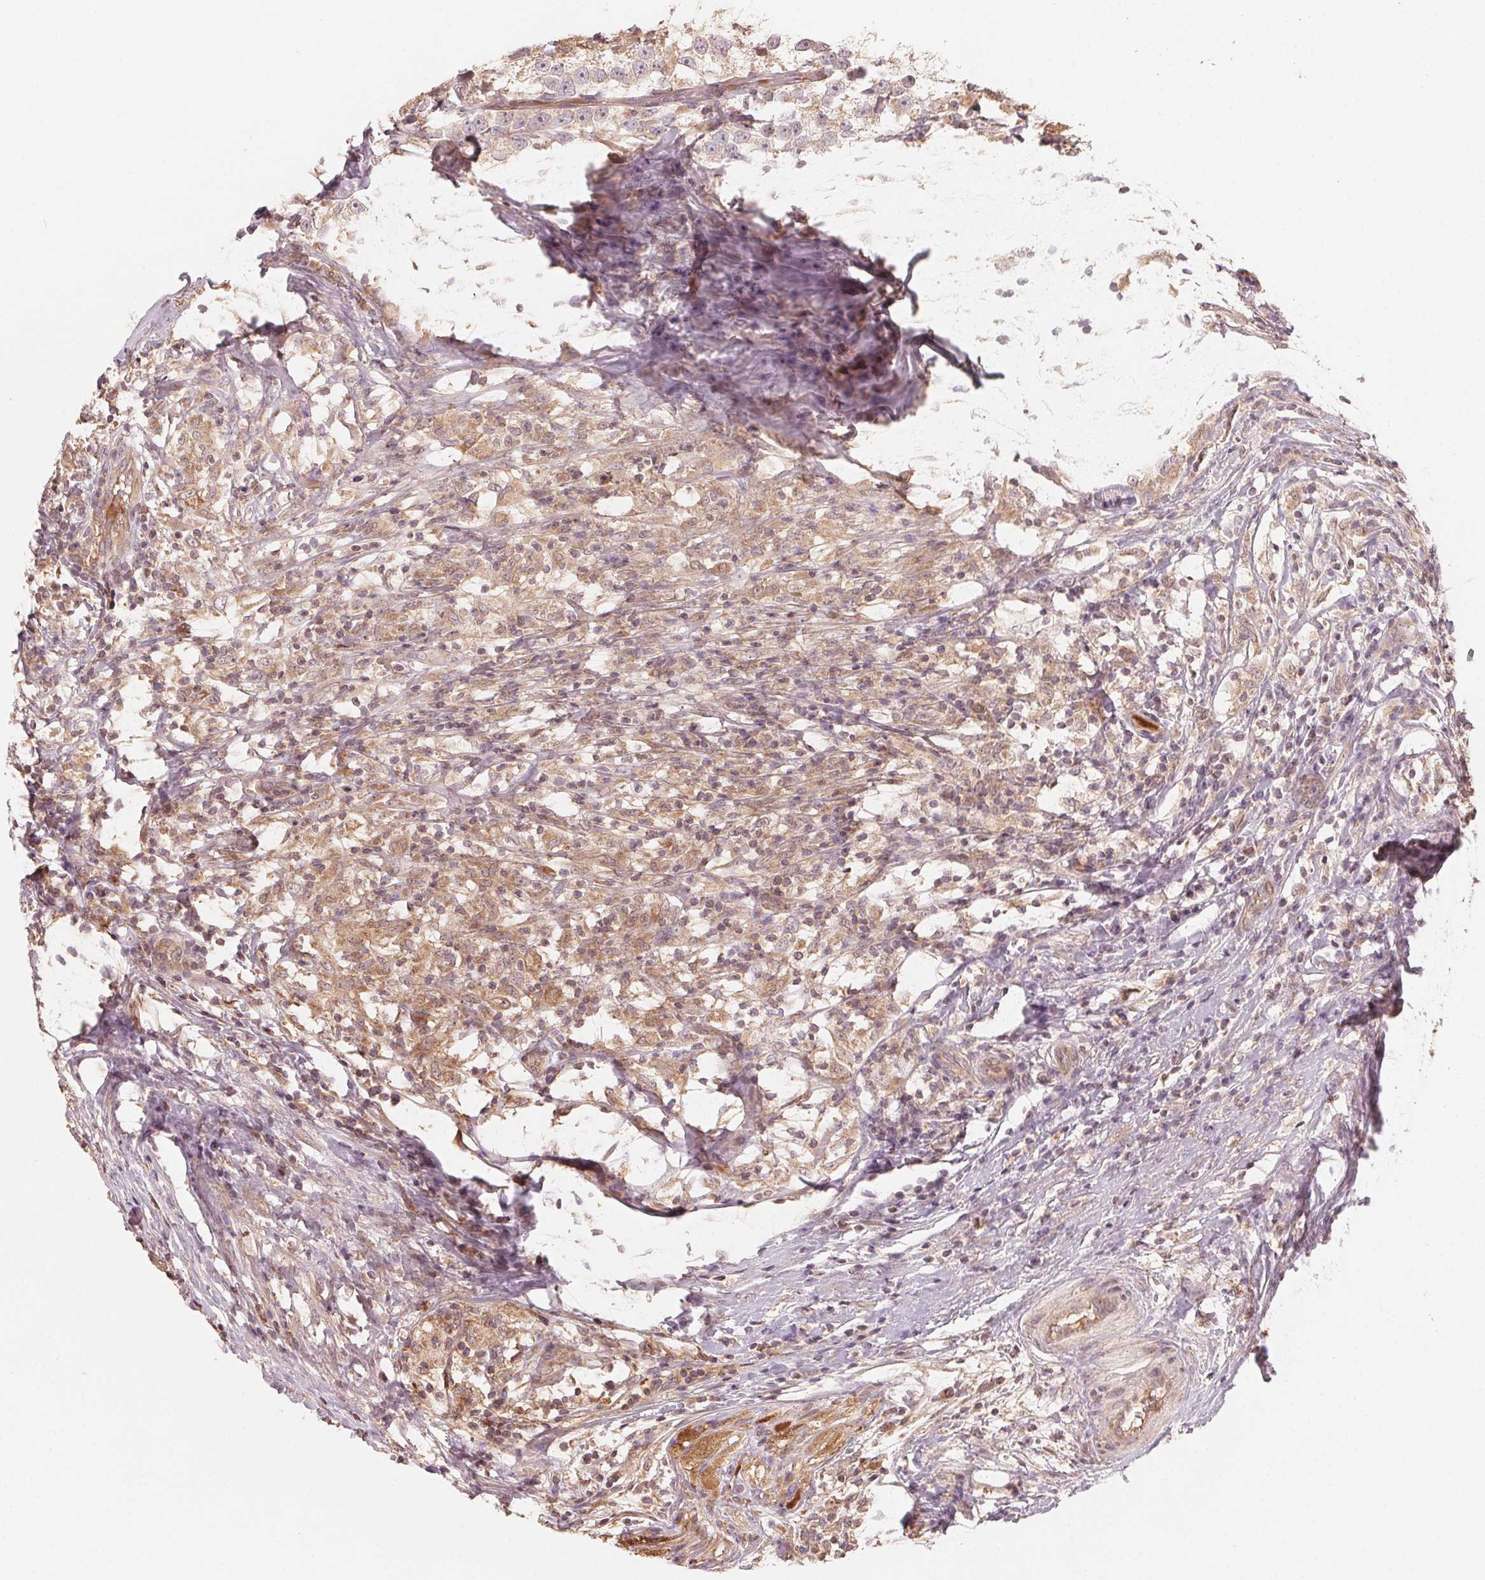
{"staining": {"intensity": "moderate", "quantity": ">75%", "location": "cytoplasmic/membranous"}, "tissue": "testis cancer", "cell_type": "Tumor cells", "image_type": "cancer", "snomed": [{"axis": "morphology", "description": "Seminoma, NOS"}, {"axis": "topography", "description": "Testis"}], "caption": "Human seminoma (testis) stained with a brown dye shows moderate cytoplasmic/membranous positive staining in about >75% of tumor cells.", "gene": "WBP2", "patient": {"sex": "male", "age": 46}}